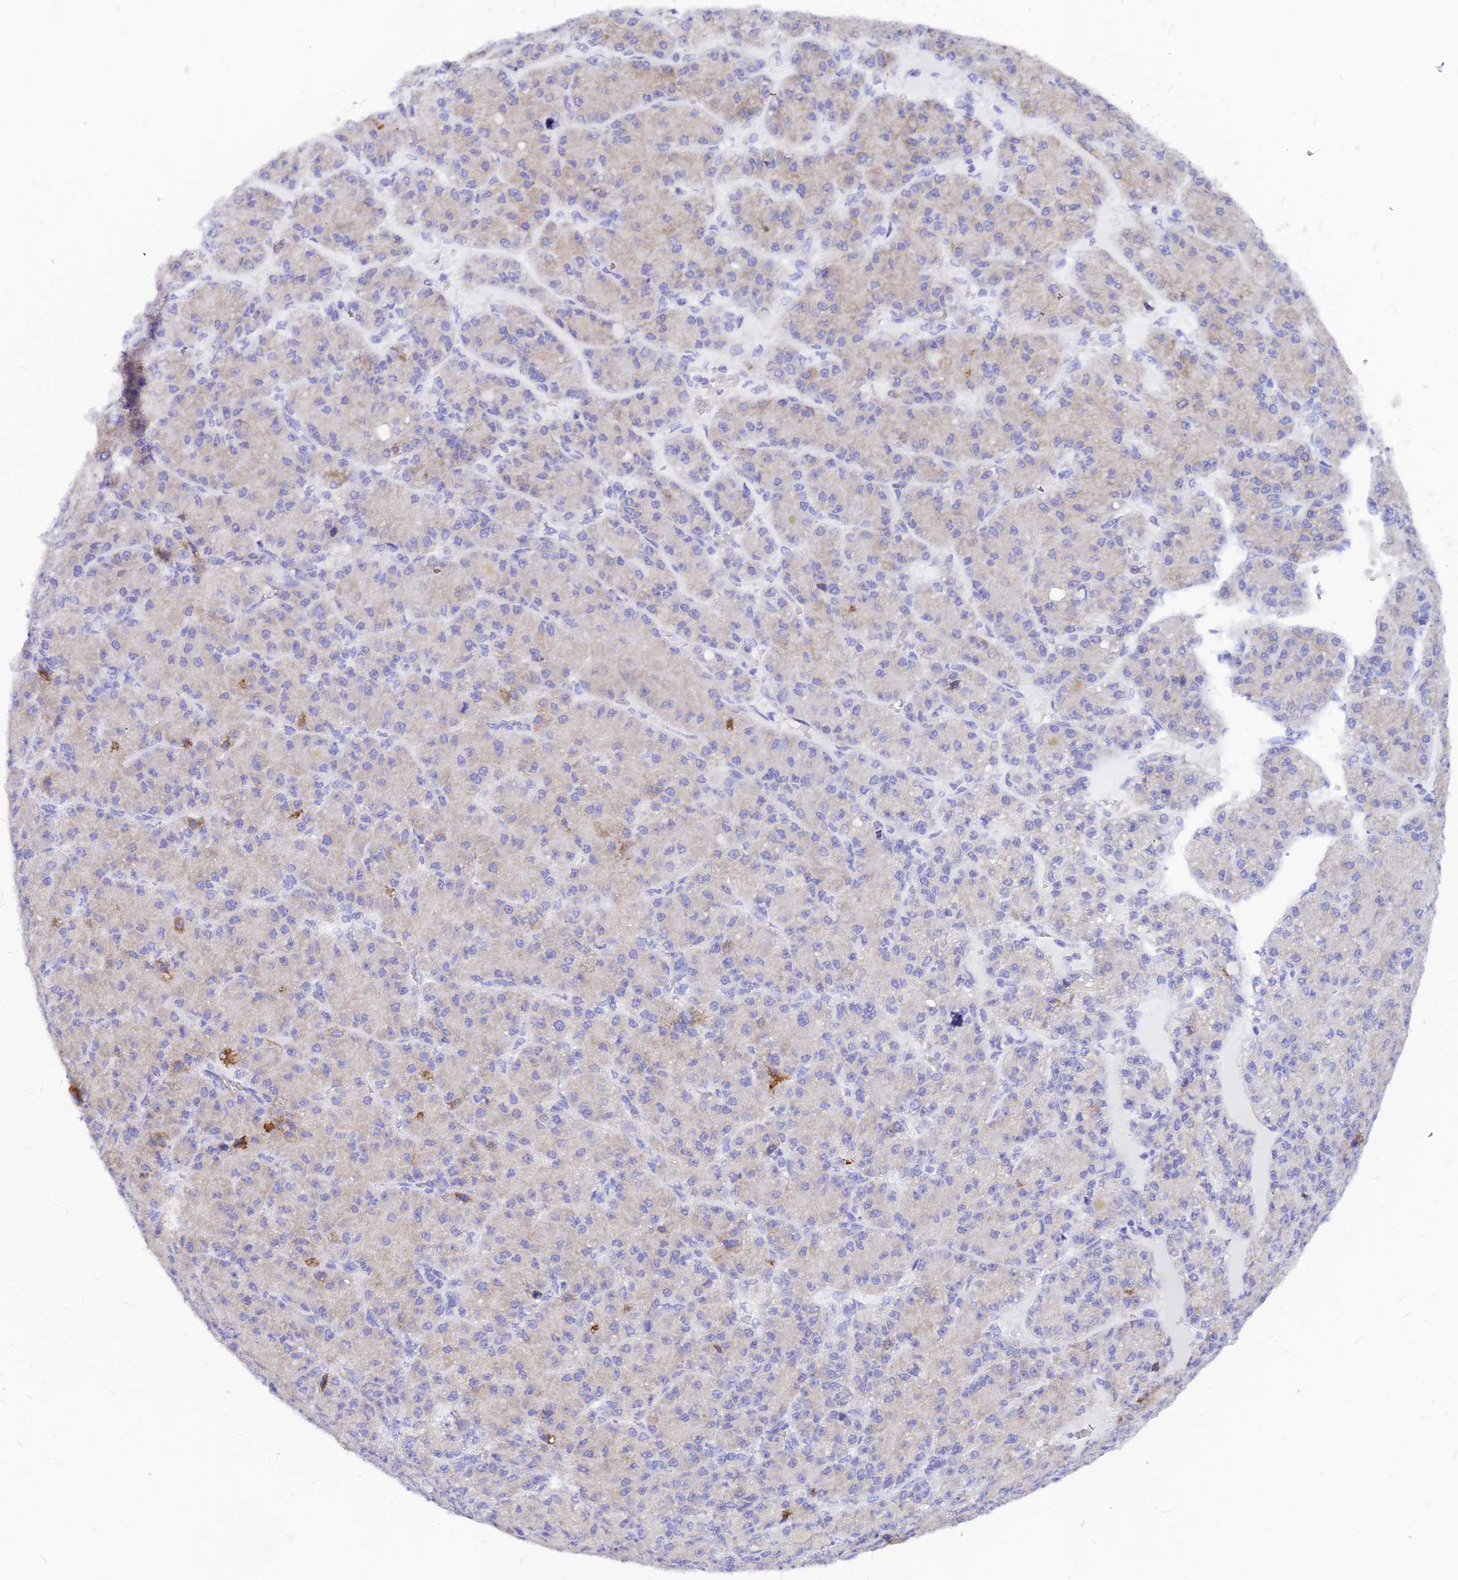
{"staining": {"intensity": "negative", "quantity": "none", "location": "none"}, "tissue": "liver cancer", "cell_type": "Tumor cells", "image_type": "cancer", "snomed": [{"axis": "morphology", "description": "Carcinoma, Hepatocellular, NOS"}, {"axis": "topography", "description": "Liver"}], "caption": "Immunohistochemistry of hepatocellular carcinoma (liver) reveals no expression in tumor cells.", "gene": "CNOT6", "patient": {"sex": "male", "age": 67}}